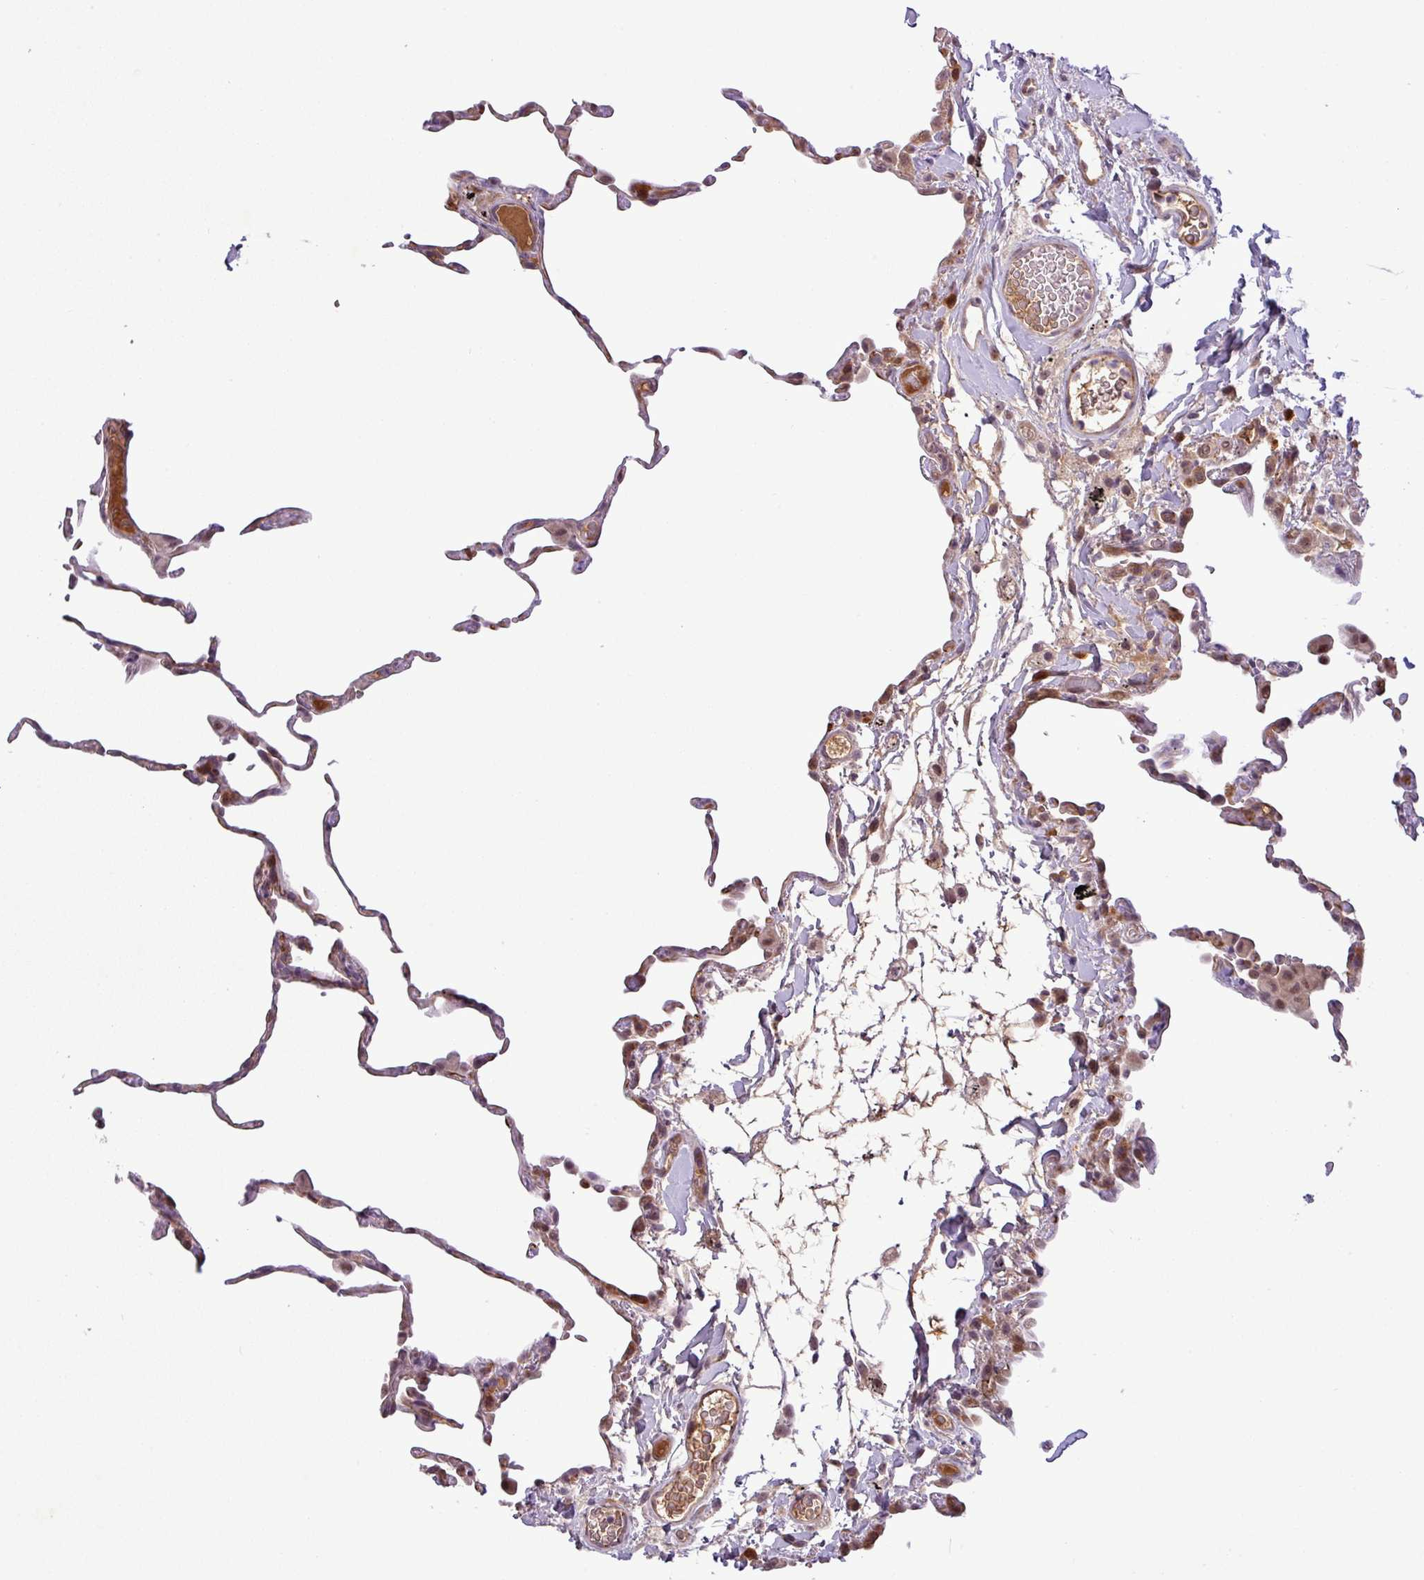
{"staining": {"intensity": "moderate", "quantity": "25%-75%", "location": "cytoplasmic/membranous,nuclear"}, "tissue": "lung", "cell_type": "Alveolar cells", "image_type": "normal", "snomed": [{"axis": "morphology", "description": "Normal tissue, NOS"}, {"axis": "topography", "description": "Lung"}], "caption": "High-magnification brightfield microscopy of unremarkable lung stained with DAB (3,3'-diaminobenzidine) (brown) and counterstained with hematoxylin (blue). alveolar cells exhibit moderate cytoplasmic/membranous,nuclear expression is appreciated in approximately25%-75% of cells.", "gene": "PCDH1", "patient": {"sex": "female", "age": 57}}